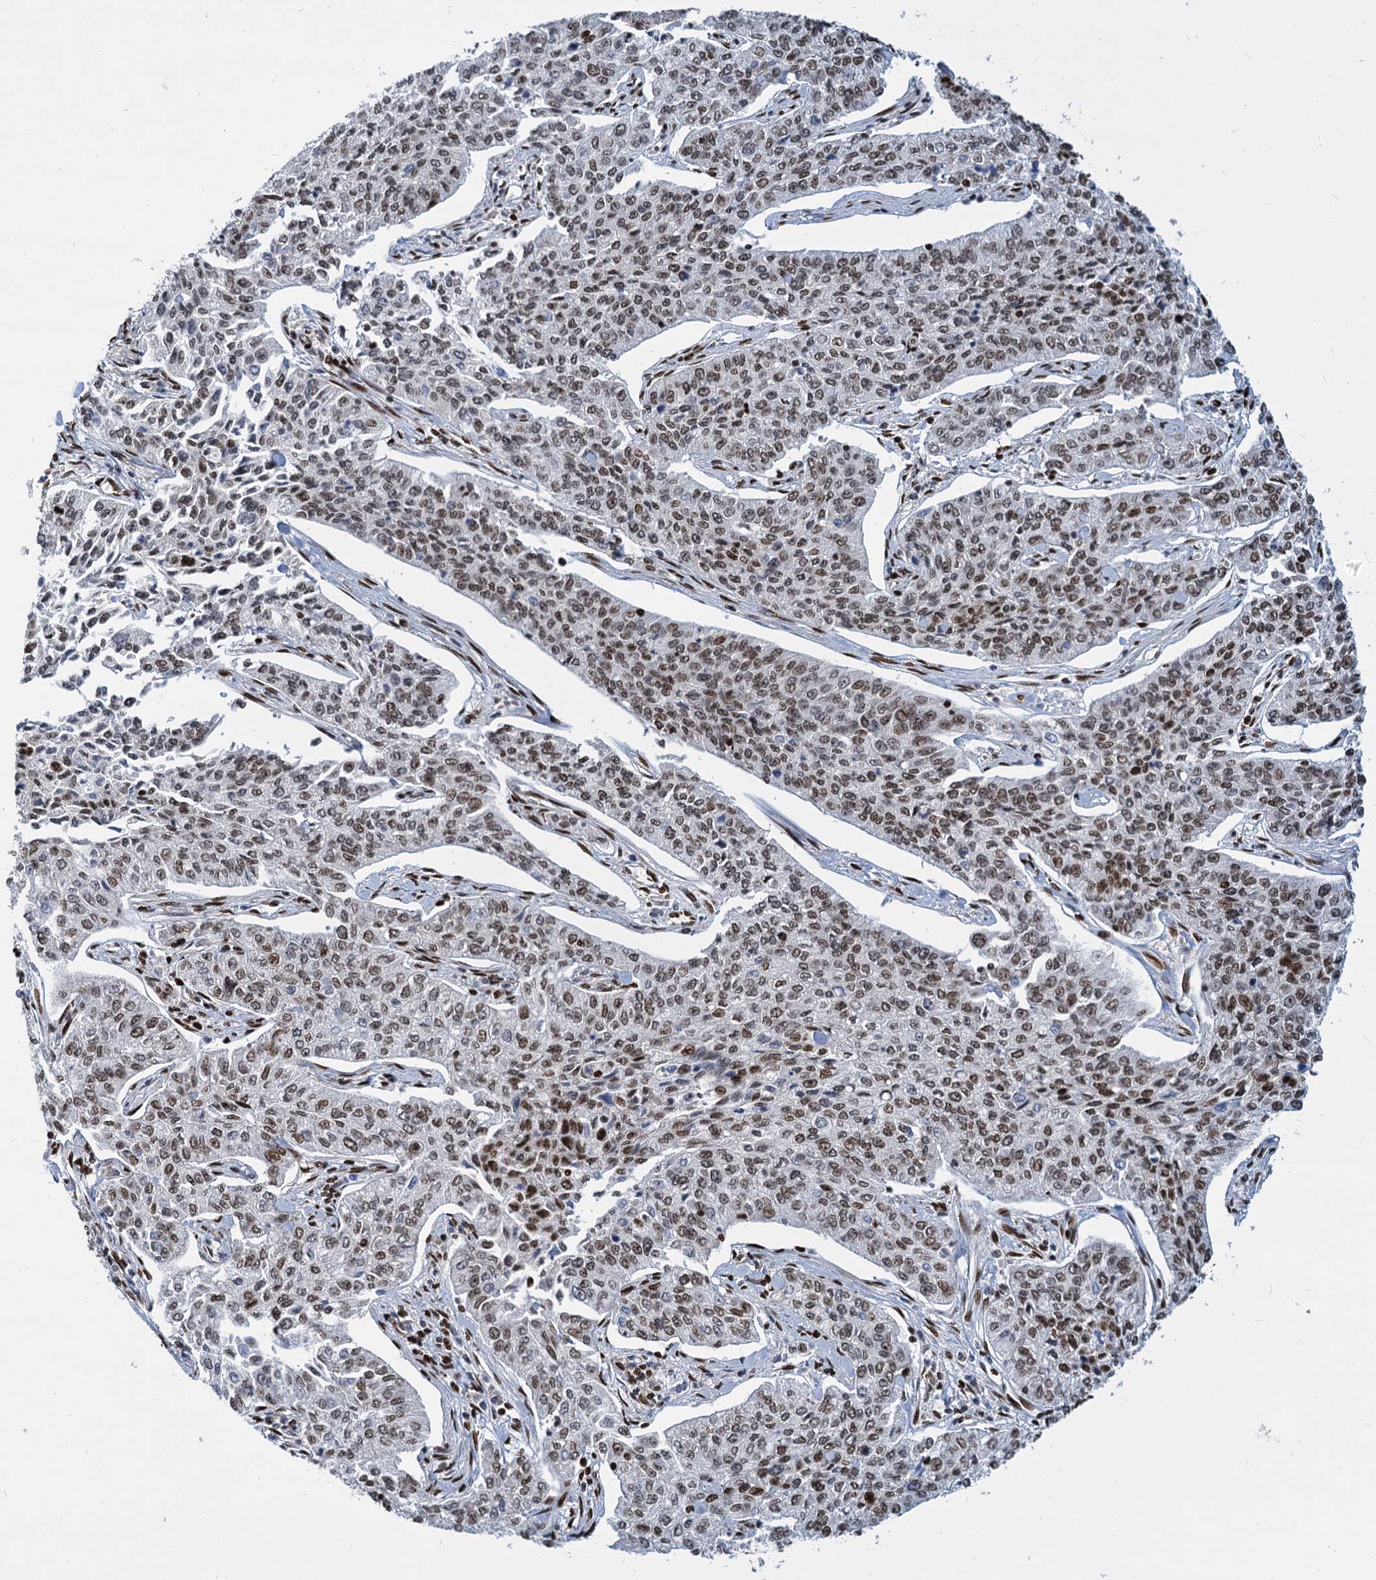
{"staining": {"intensity": "moderate", "quantity": ">75%", "location": "nuclear"}, "tissue": "cervical cancer", "cell_type": "Tumor cells", "image_type": "cancer", "snomed": [{"axis": "morphology", "description": "Squamous cell carcinoma, NOS"}, {"axis": "topography", "description": "Cervix"}], "caption": "IHC of cervical squamous cell carcinoma exhibits medium levels of moderate nuclear positivity in about >75% of tumor cells. (DAB (3,3'-diaminobenzidine) IHC with brightfield microscopy, high magnification).", "gene": "MECP2", "patient": {"sex": "female", "age": 35}}